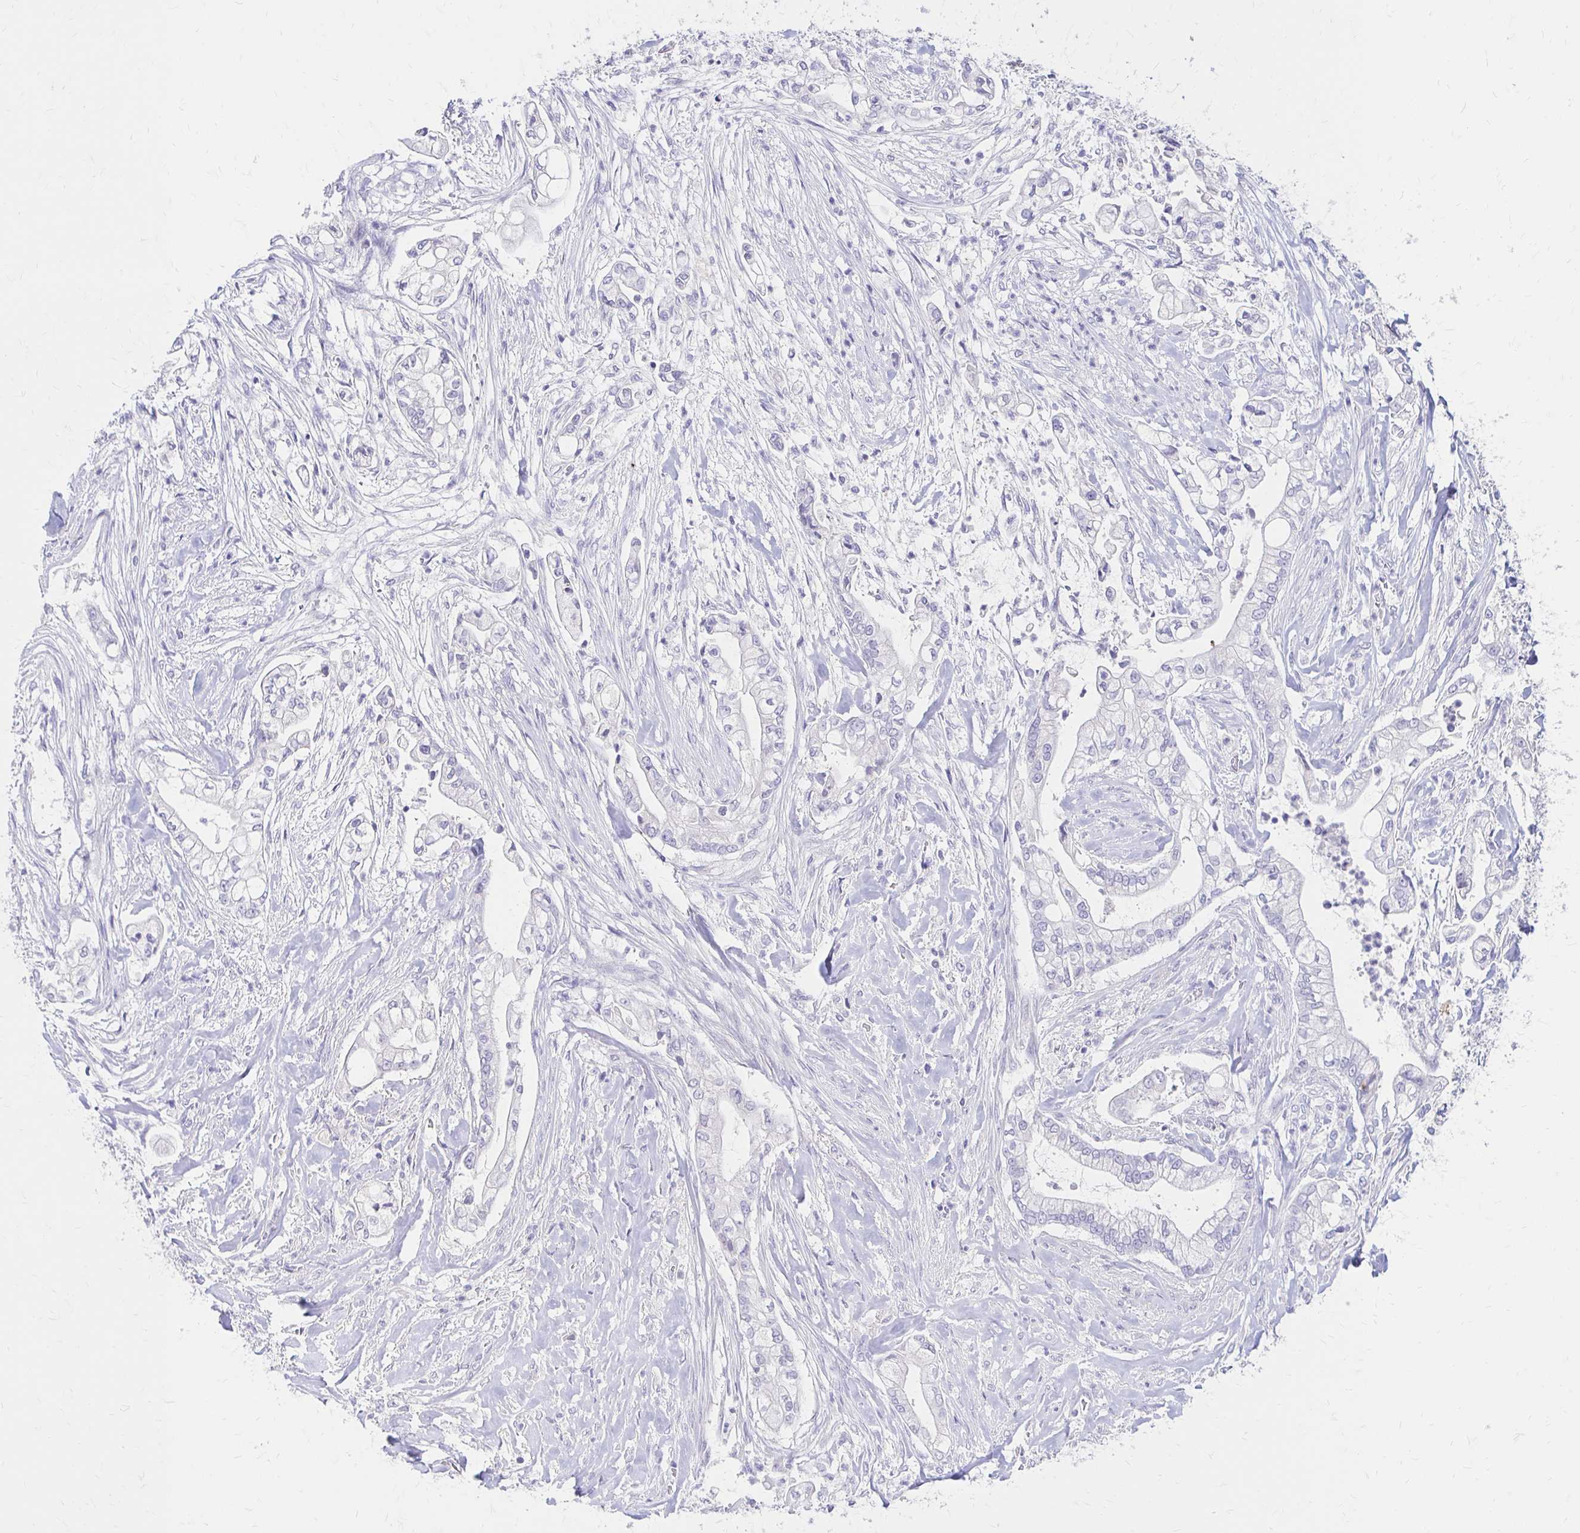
{"staining": {"intensity": "negative", "quantity": "none", "location": "none"}, "tissue": "pancreatic cancer", "cell_type": "Tumor cells", "image_type": "cancer", "snomed": [{"axis": "morphology", "description": "Adenocarcinoma, NOS"}, {"axis": "topography", "description": "Pancreas"}], "caption": "The IHC photomicrograph has no significant staining in tumor cells of adenocarcinoma (pancreatic) tissue. (DAB (3,3'-diaminobenzidine) immunohistochemistry with hematoxylin counter stain).", "gene": "AZGP1", "patient": {"sex": "female", "age": 69}}